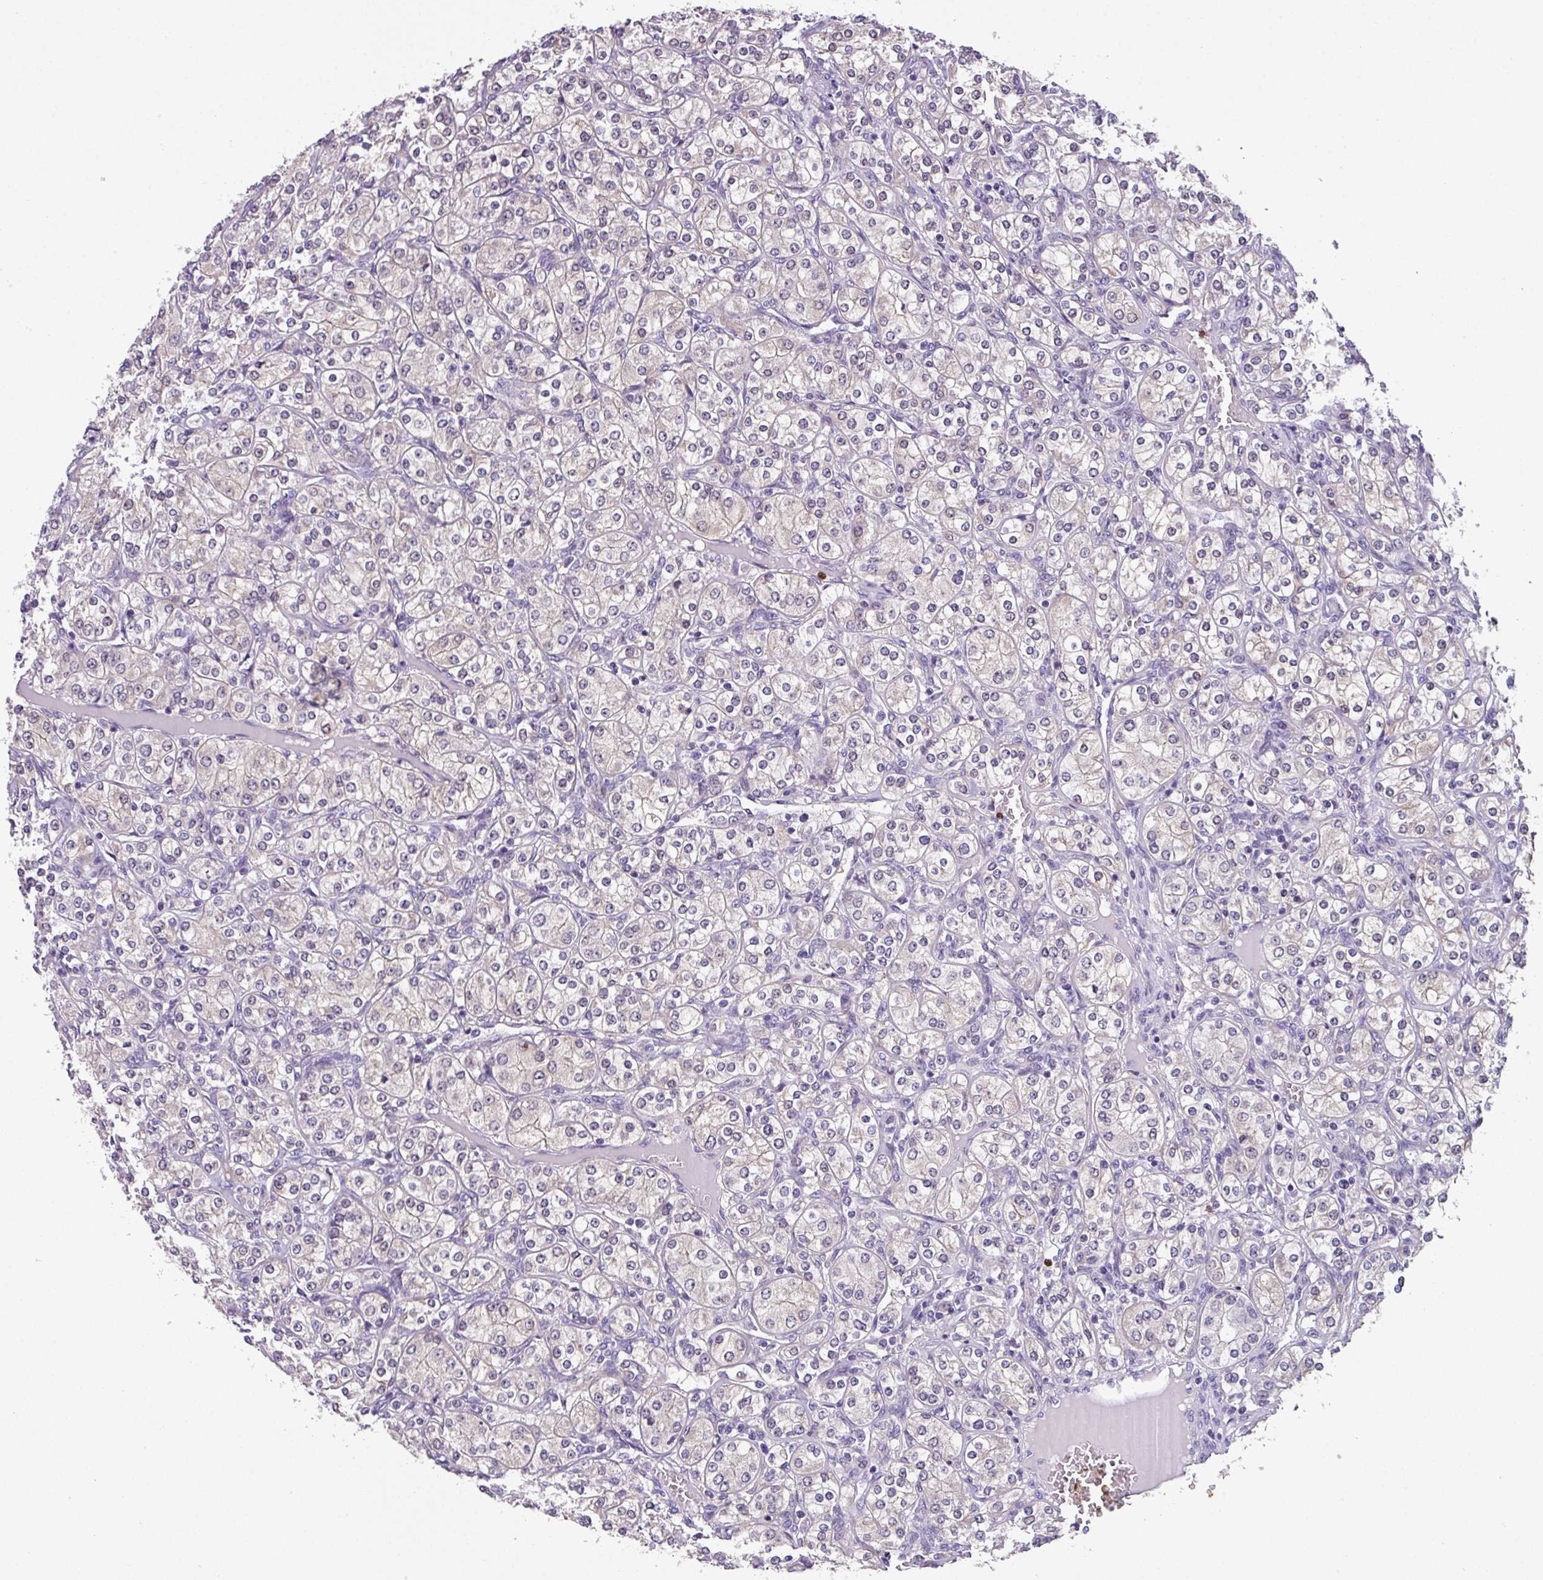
{"staining": {"intensity": "negative", "quantity": "none", "location": "none"}, "tissue": "renal cancer", "cell_type": "Tumor cells", "image_type": "cancer", "snomed": [{"axis": "morphology", "description": "Adenocarcinoma, NOS"}, {"axis": "topography", "description": "Kidney"}], "caption": "Immunohistochemistry image of neoplastic tissue: human renal adenocarcinoma stained with DAB (3,3'-diaminobenzidine) demonstrates no significant protein expression in tumor cells.", "gene": "ZFP3", "patient": {"sex": "male", "age": 77}}